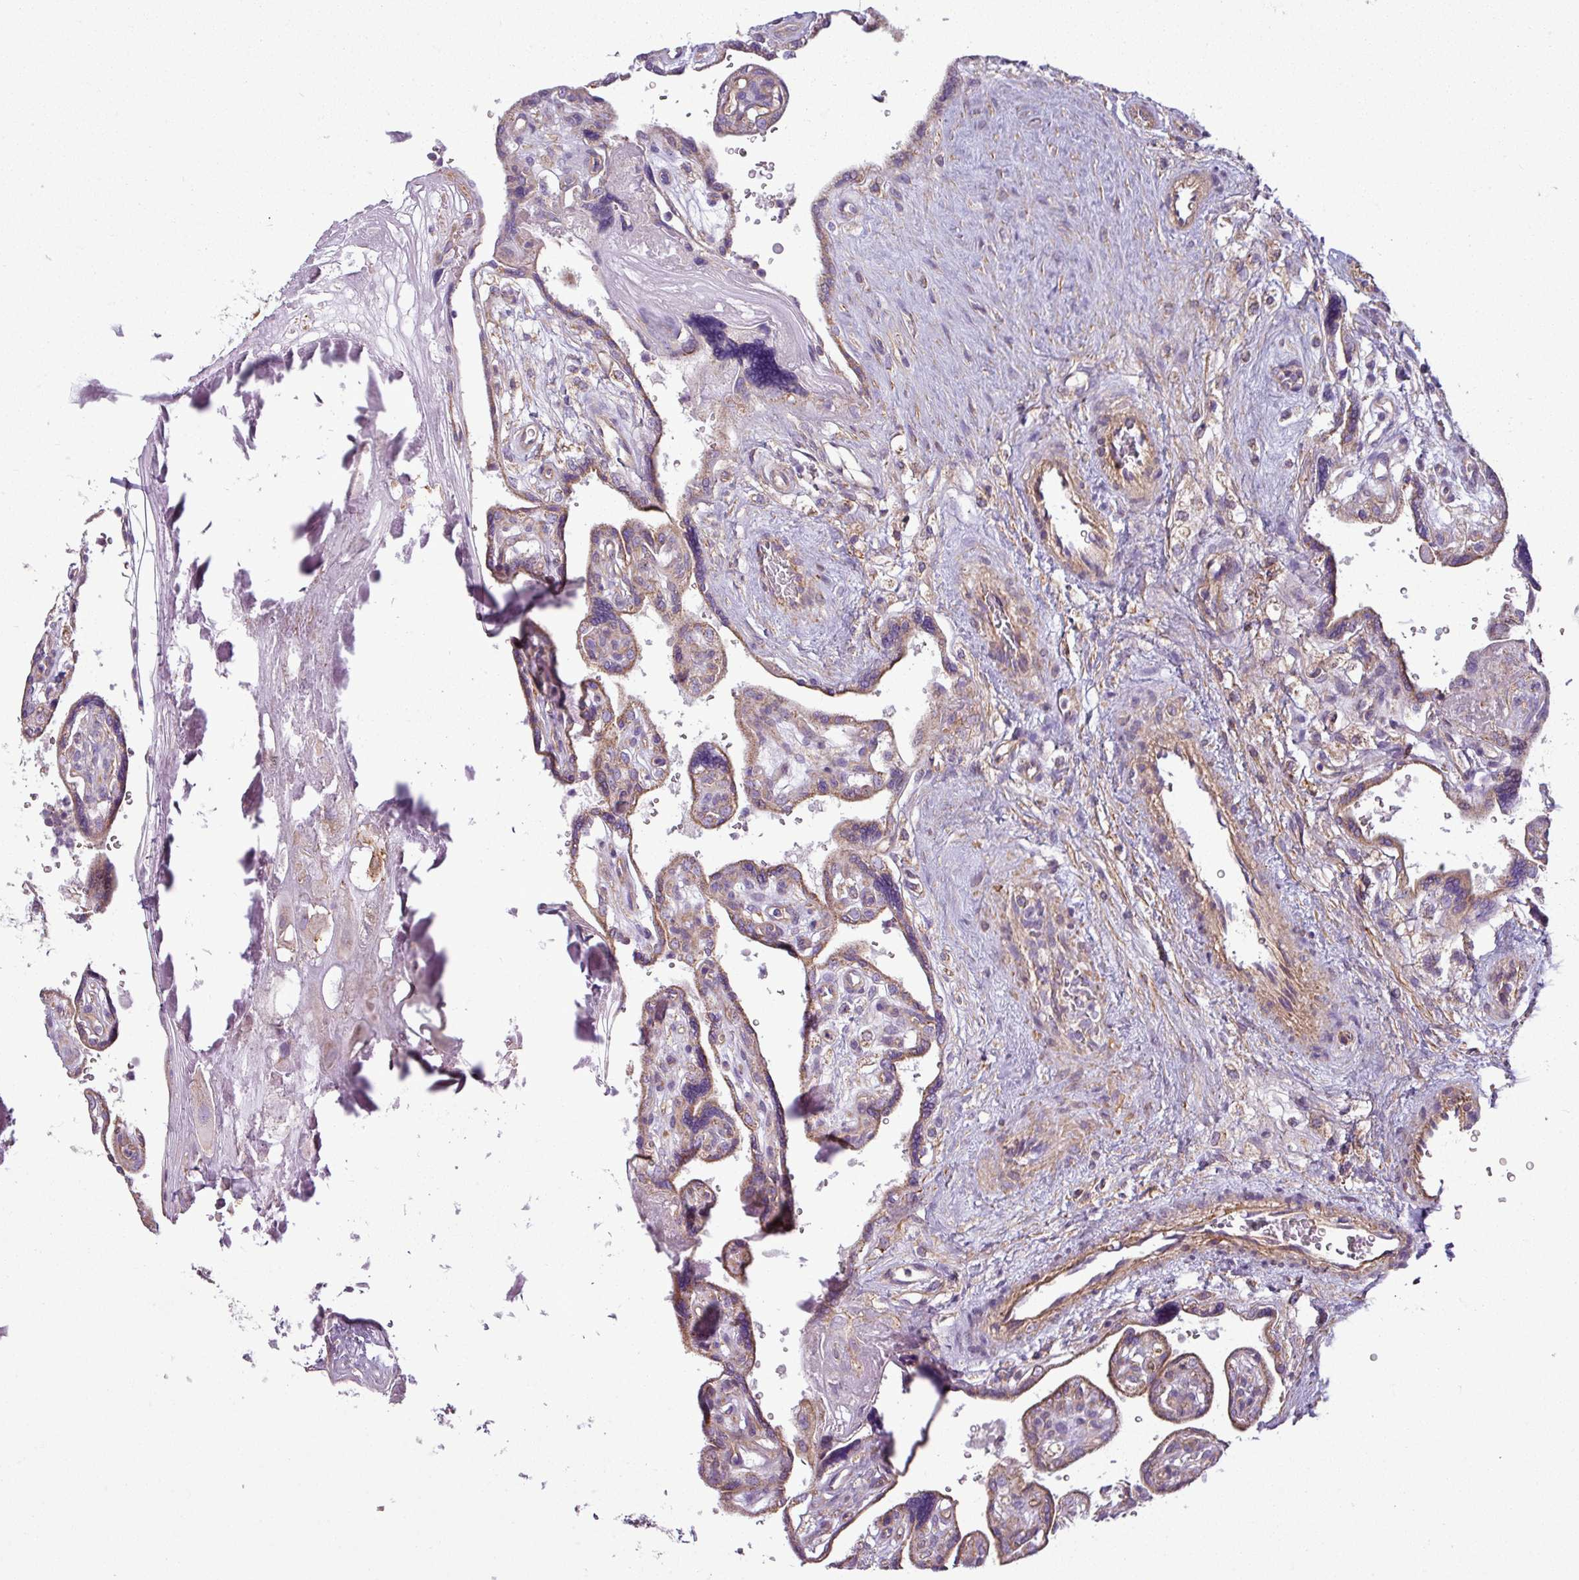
{"staining": {"intensity": "moderate", "quantity": "<25%", "location": "cytoplasmic/membranous"}, "tissue": "placenta", "cell_type": "Decidual cells", "image_type": "normal", "snomed": [{"axis": "morphology", "description": "Normal tissue, NOS"}, {"axis": "topography", "description": "Placenta"}], "caption": "Approximately <25% of decidual cells in unremarkable placenta display moderate cytoplasmic/membranous protein positivity as visualized by brown immunohistochemical staining.", "gene": "BTN2A2", "patient": {"sex": "female", "age": 39}}